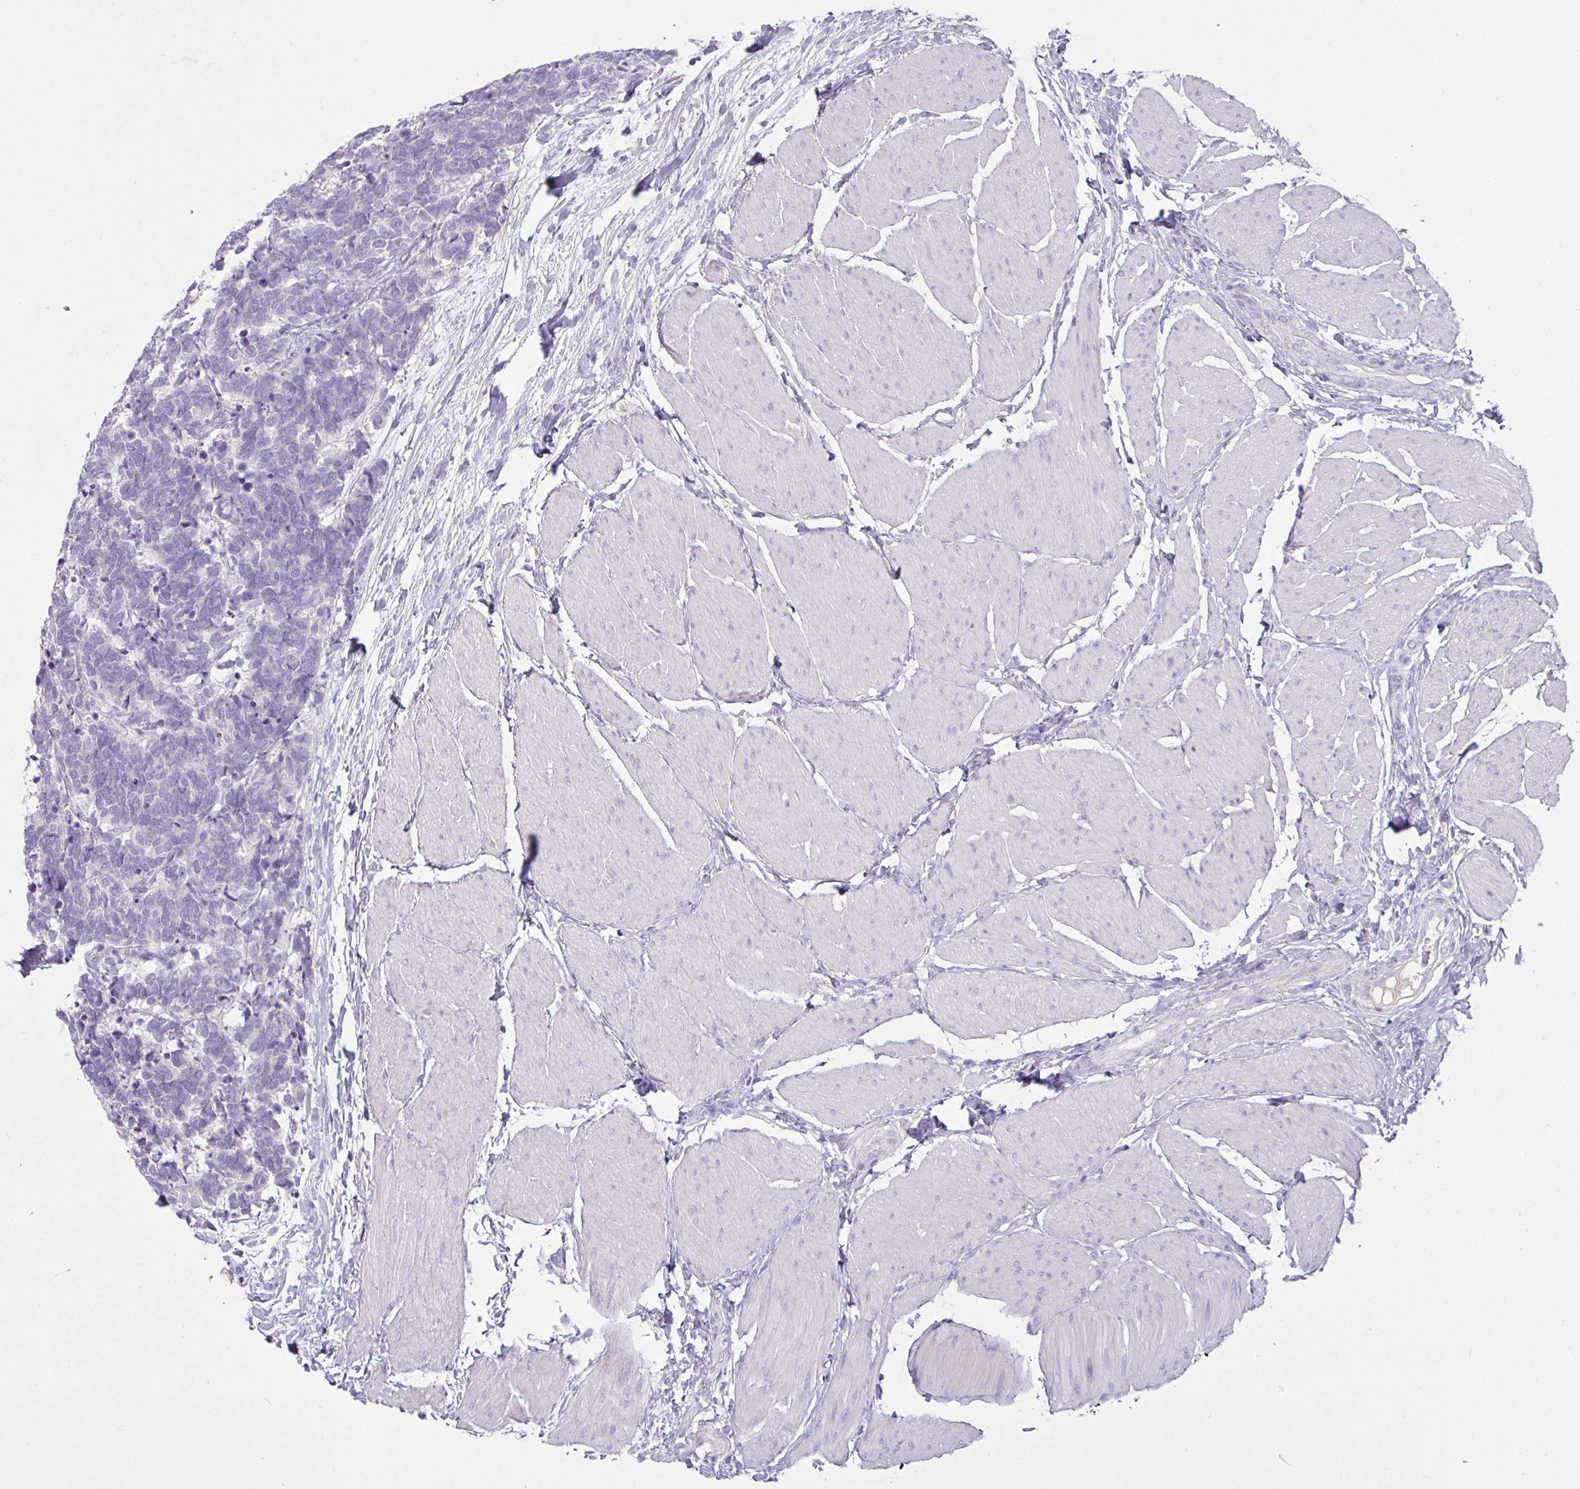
{"staining": {"intensity": "negative", "quantity": "none", "location": "none"}, "tissue": "carcinoid", "cell_type": "Tumor cells", "image_type": "cancer", "snomed": [{"axis": "morphology", "description": "Carcinoma, NOS"}, {"axis": "morphology", "description": "Carcinoid, malignant, NOS"}, {"axis": "topography", "description": "Urinary bladder"}], "caption": "Tumor cells are negative for protein expression in human carcinoid (malignant). The staining was performed using DAB (3,3'-diaminobenzidine) to visualize the protein expression in brown, while the nuclei were stained in blue with hematoxylin (Magnification: 20x).", "gene": "OR6C6", "patient": {"sex": "male", "age": 57}}